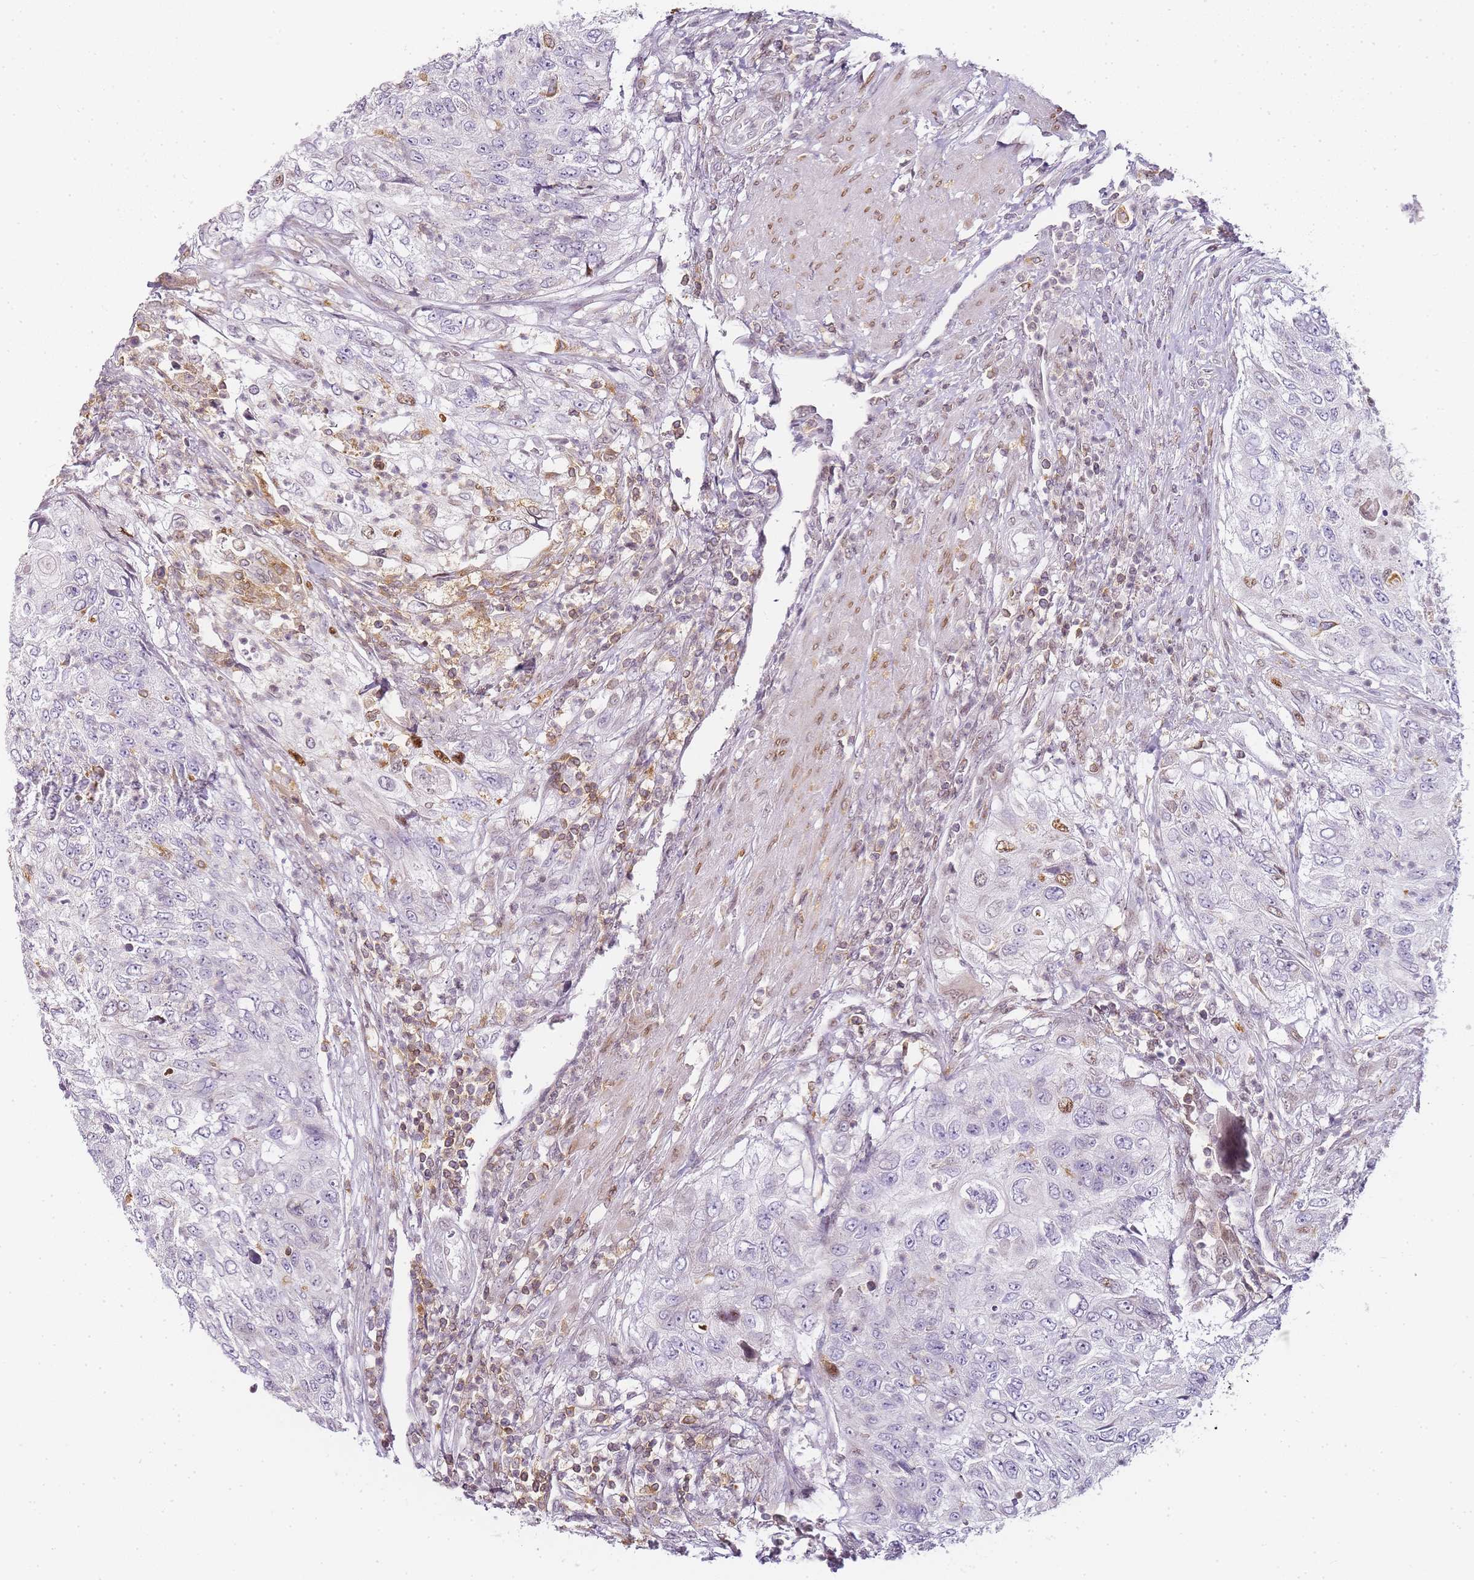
{"staining": {"intensity": "negative", "quantity": "none", "location": "none"}, "tissue": "urothelial cancer", "cell_type": "Tumor cells", "image_type": "cancer", "snomed": [{"axis": "morphology", "description": "Urothelial carcinoma, High grade"}, {"axis": "topography", "description": "Urinary bladder"}], "caption": "Immunohistochemistry of high-grade urothelial carcinoma shows no expression in tumor cells.", "gene": "JAKMIP1", "patient": {"sex": "female", "age": 60}}